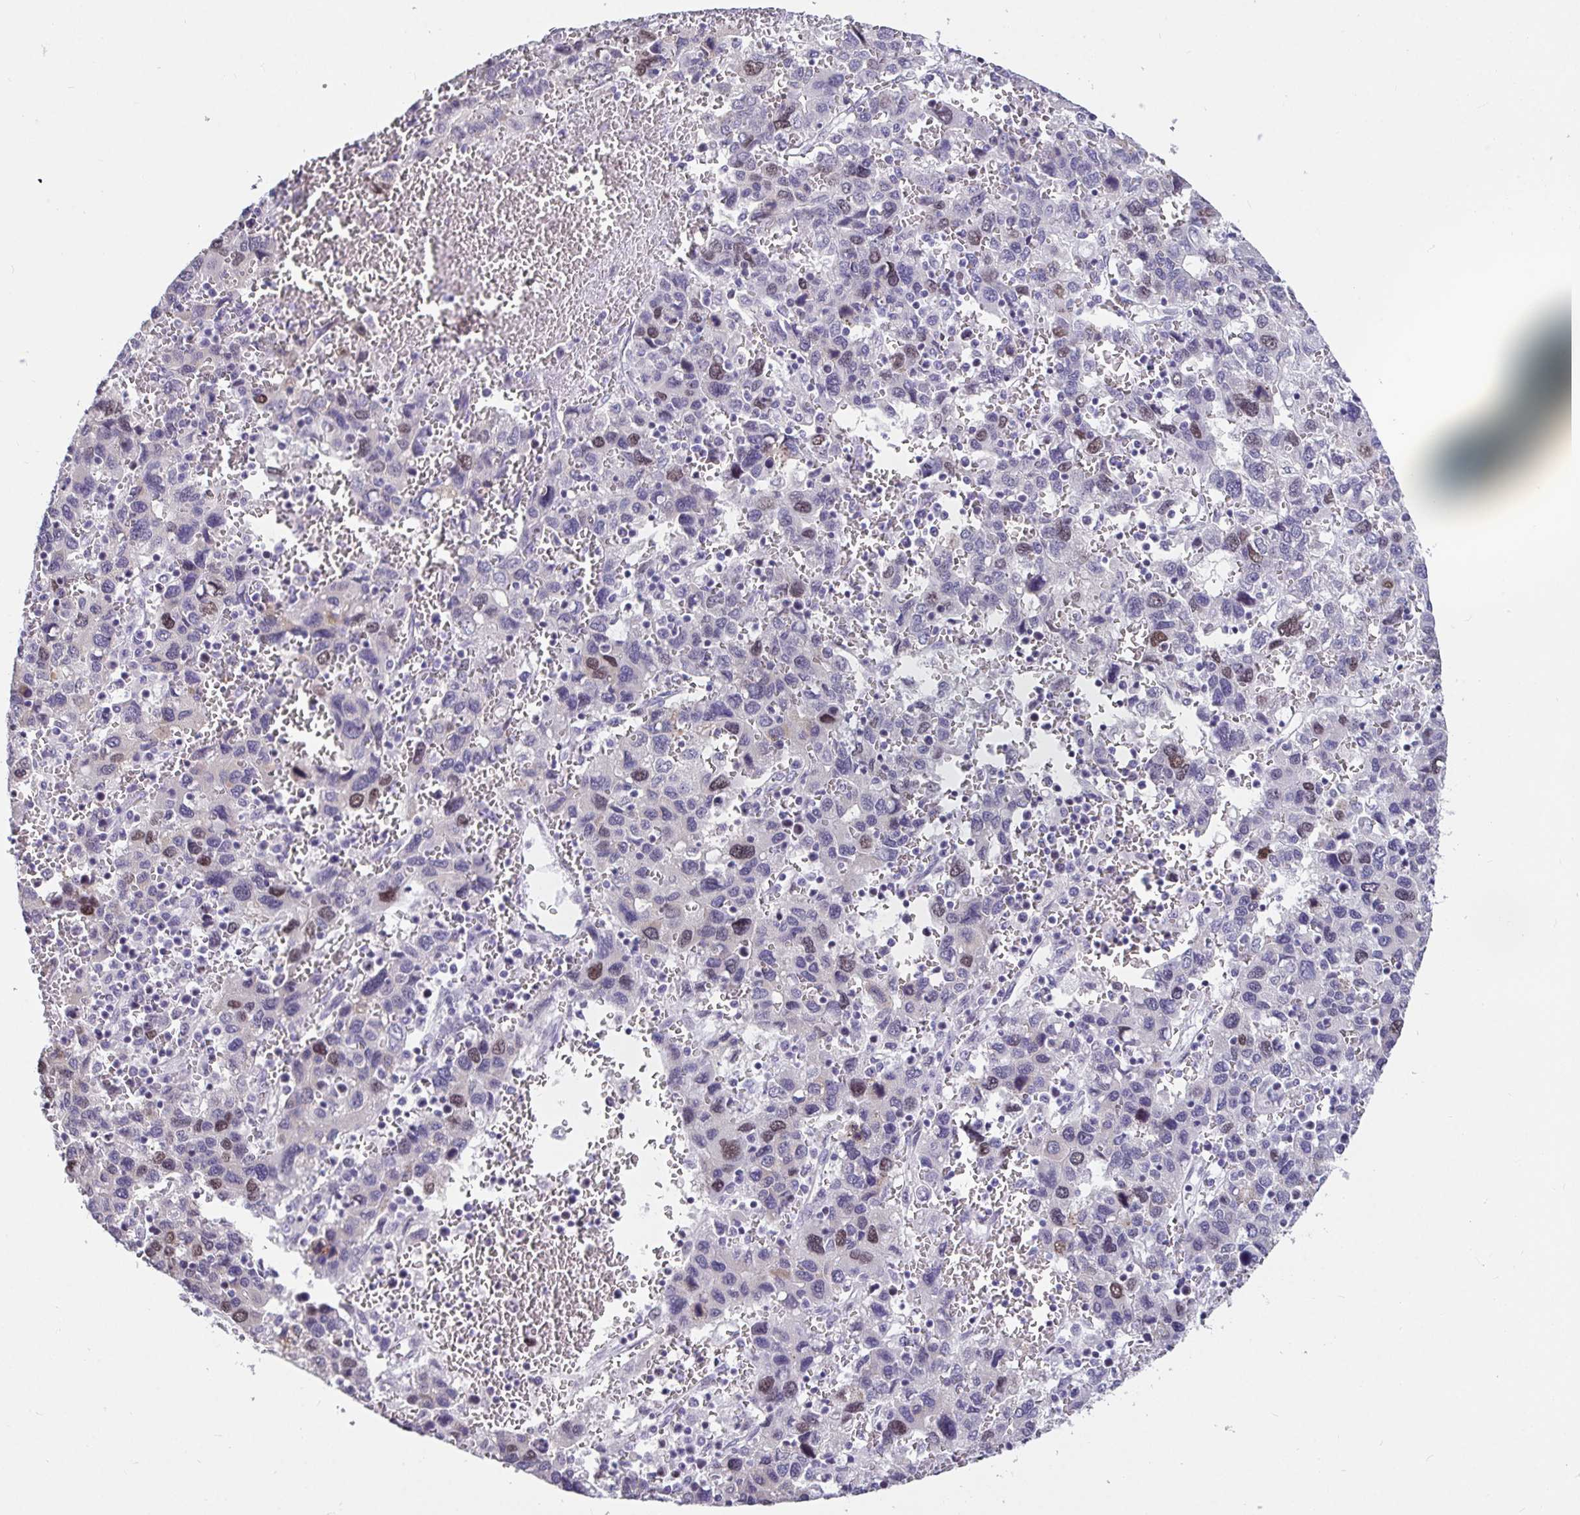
{"staining": {"intensity": "moderate", "quantity": "<25%", "location": "nuclear"}, "tissue": "liver cancer", "cell_type": "Tumor cells", "image_type": "cancer", "snomed": [{"axis": "morphology", "description": "Carcinoma, Hepatocellular, NOS"}, {"axis": "topography", "description": "Liver"}], "caption": "The image reveals staining of liver hepatocellular carcinoma, revealing moderate nuclear protein staining (brown color) within tumor cells. Using DAB (brown) and hematoxylin (blue) stains, captured at high magnification using brightfield microscopy.", "gene": "ANLN", "patient": {"sex": "male", "age": 69}}